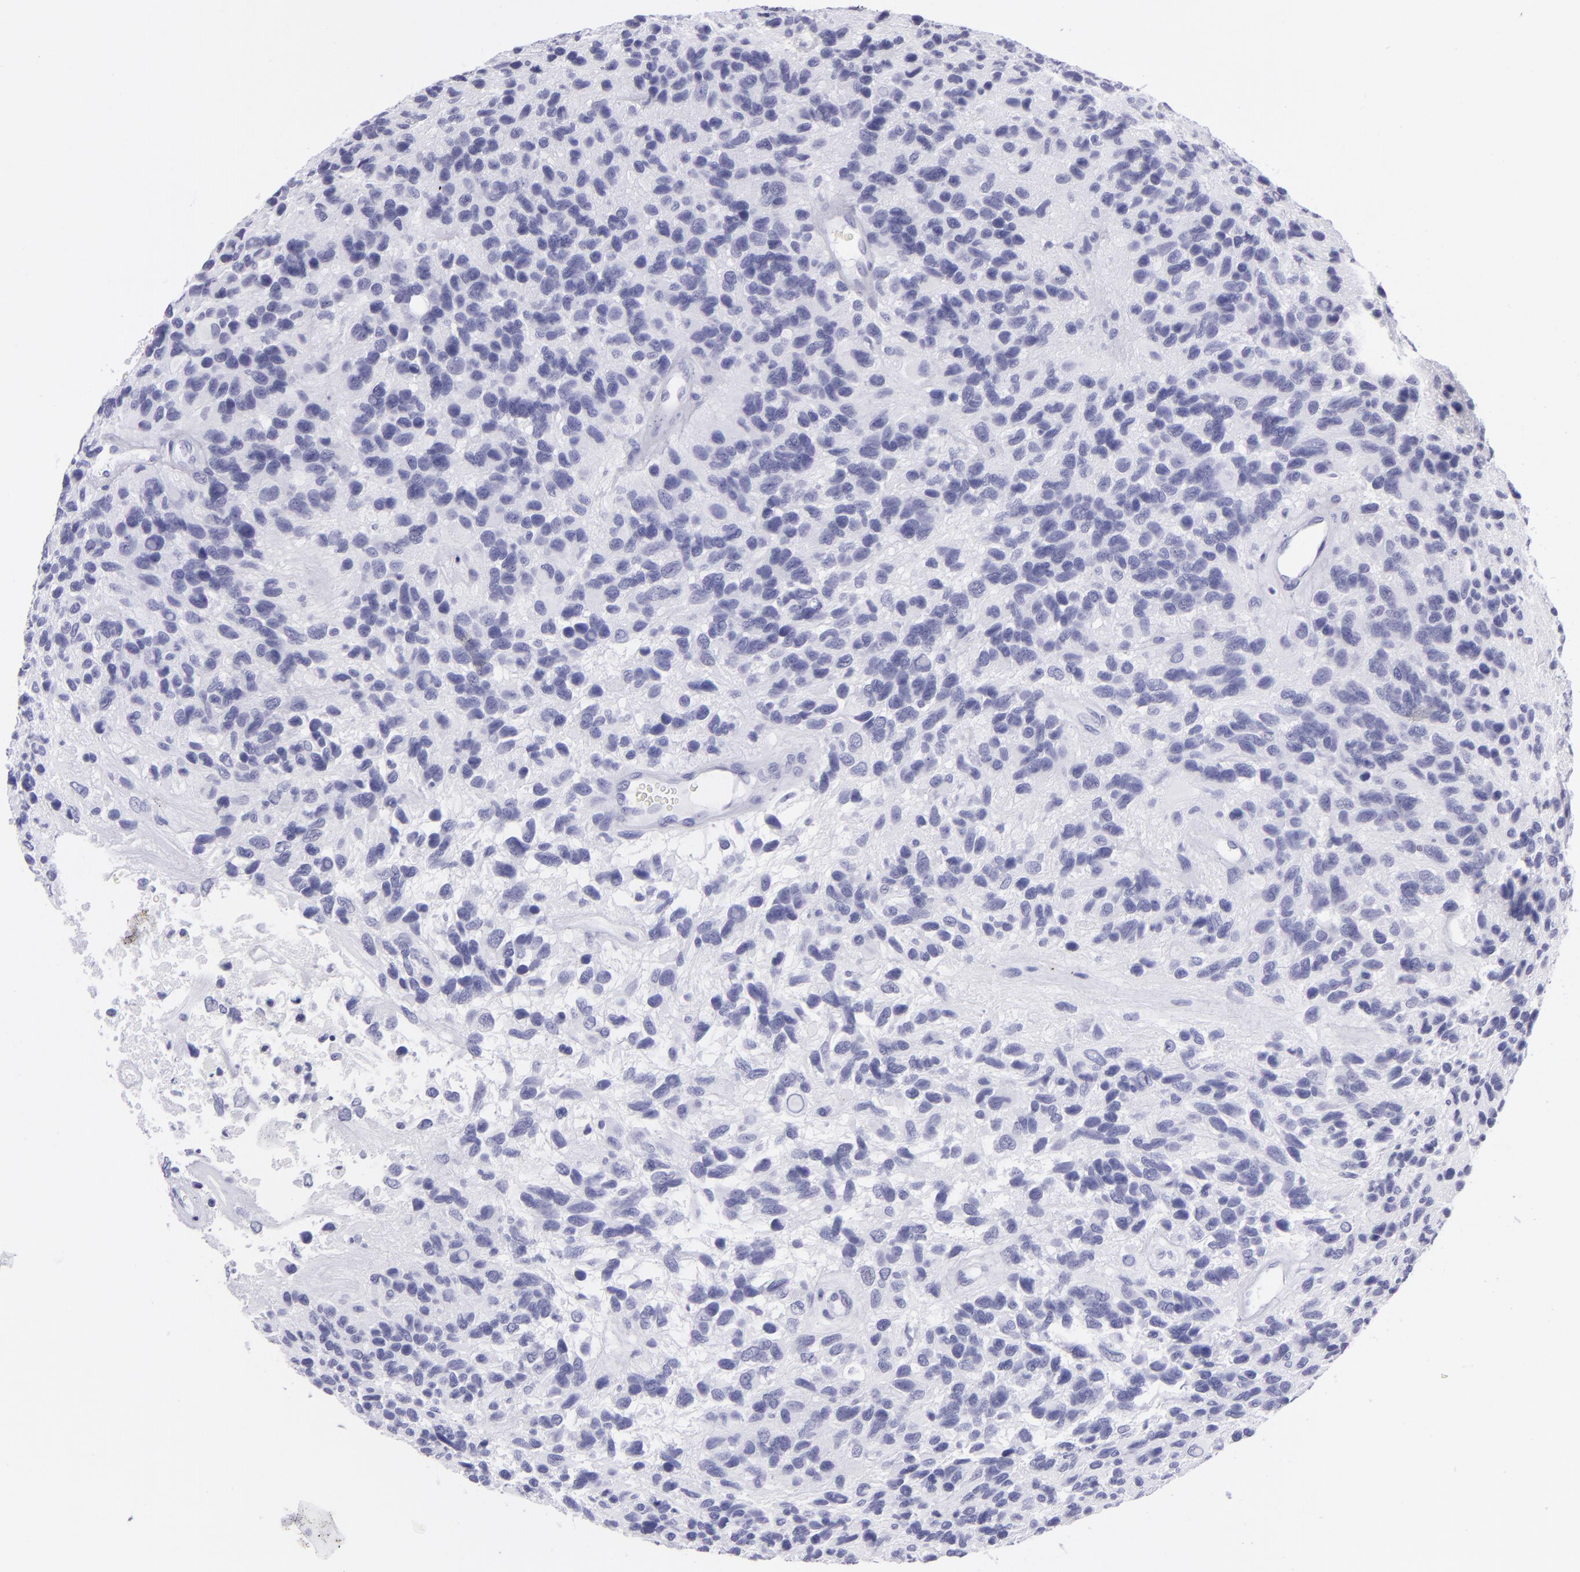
{"staining": {"intensity": "negative", "quantity": "none", "location": "none"}, "tissue": "glioma", "cell_type": "Tumor cells", "image_type": "cancer", "snomed": [{"axis": "morphology", "description": "Glioma, malignant, High grade"}, {"axis": "topography", "description": "Brain"}], "caption": "The histopathology image reveals no staining of tumor cells in glioma.", "gene": "PVALB", "patient": {"sex": "male", "age": 77}}